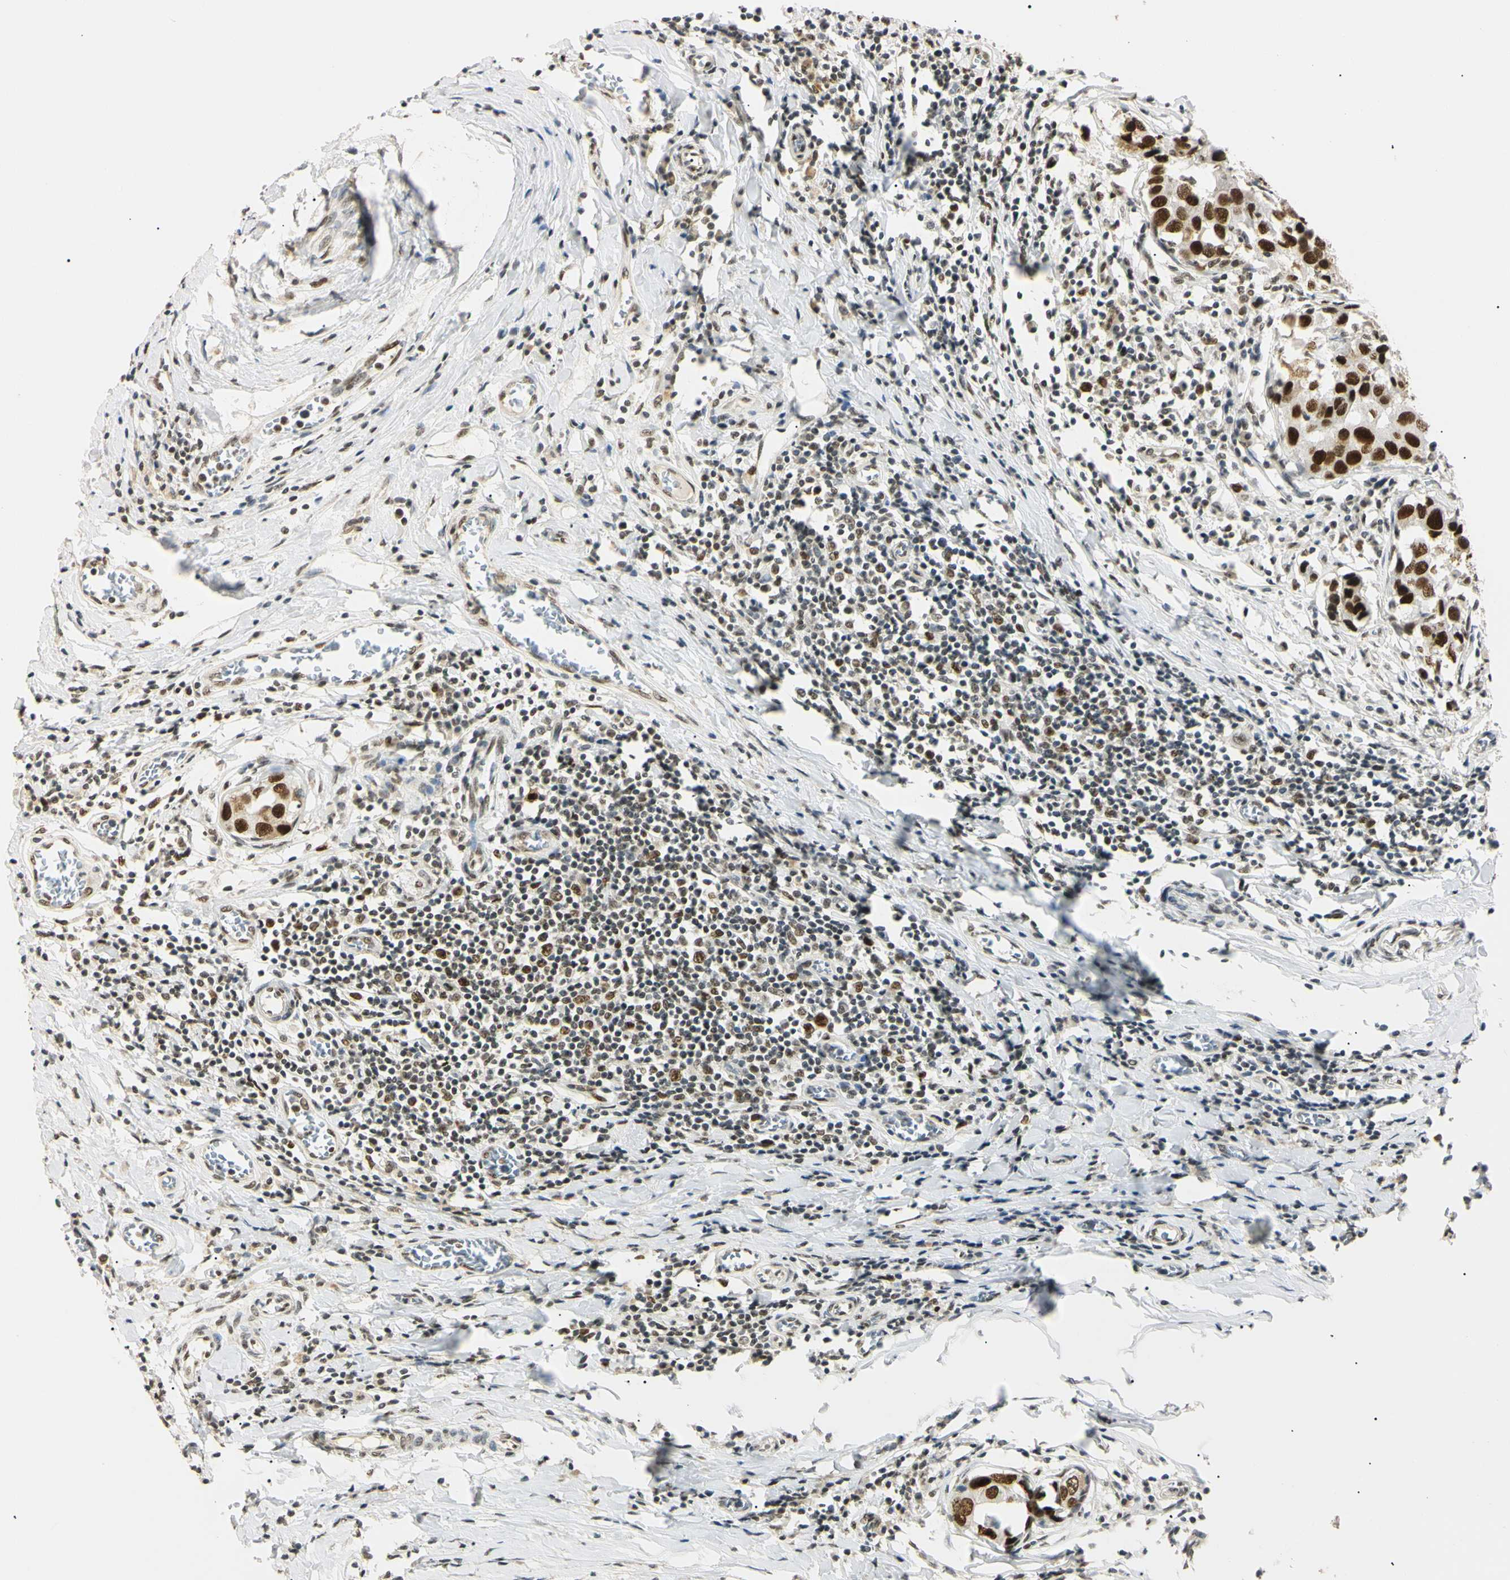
{"staining": {"intensity": "strong", "quantity": ">75%", "location": "nuclear"}, "tissue": "breast cancer", "cell_type": "Tumor cells", "image_type": "cancer", "snomed": [{"axis": "morphology", "description": "Duct carcinoma"}, {"axis": "topography", "description": "Breast"}], "caption": "Immunohistochemical staining of human breast cancer (infiltrating ductal carcinoma) exhibits strong nuclear protein staining in about >75% of tumor cells.", "gene": "SMARCA5", "patient": {"sex": "female", "age": 27}}